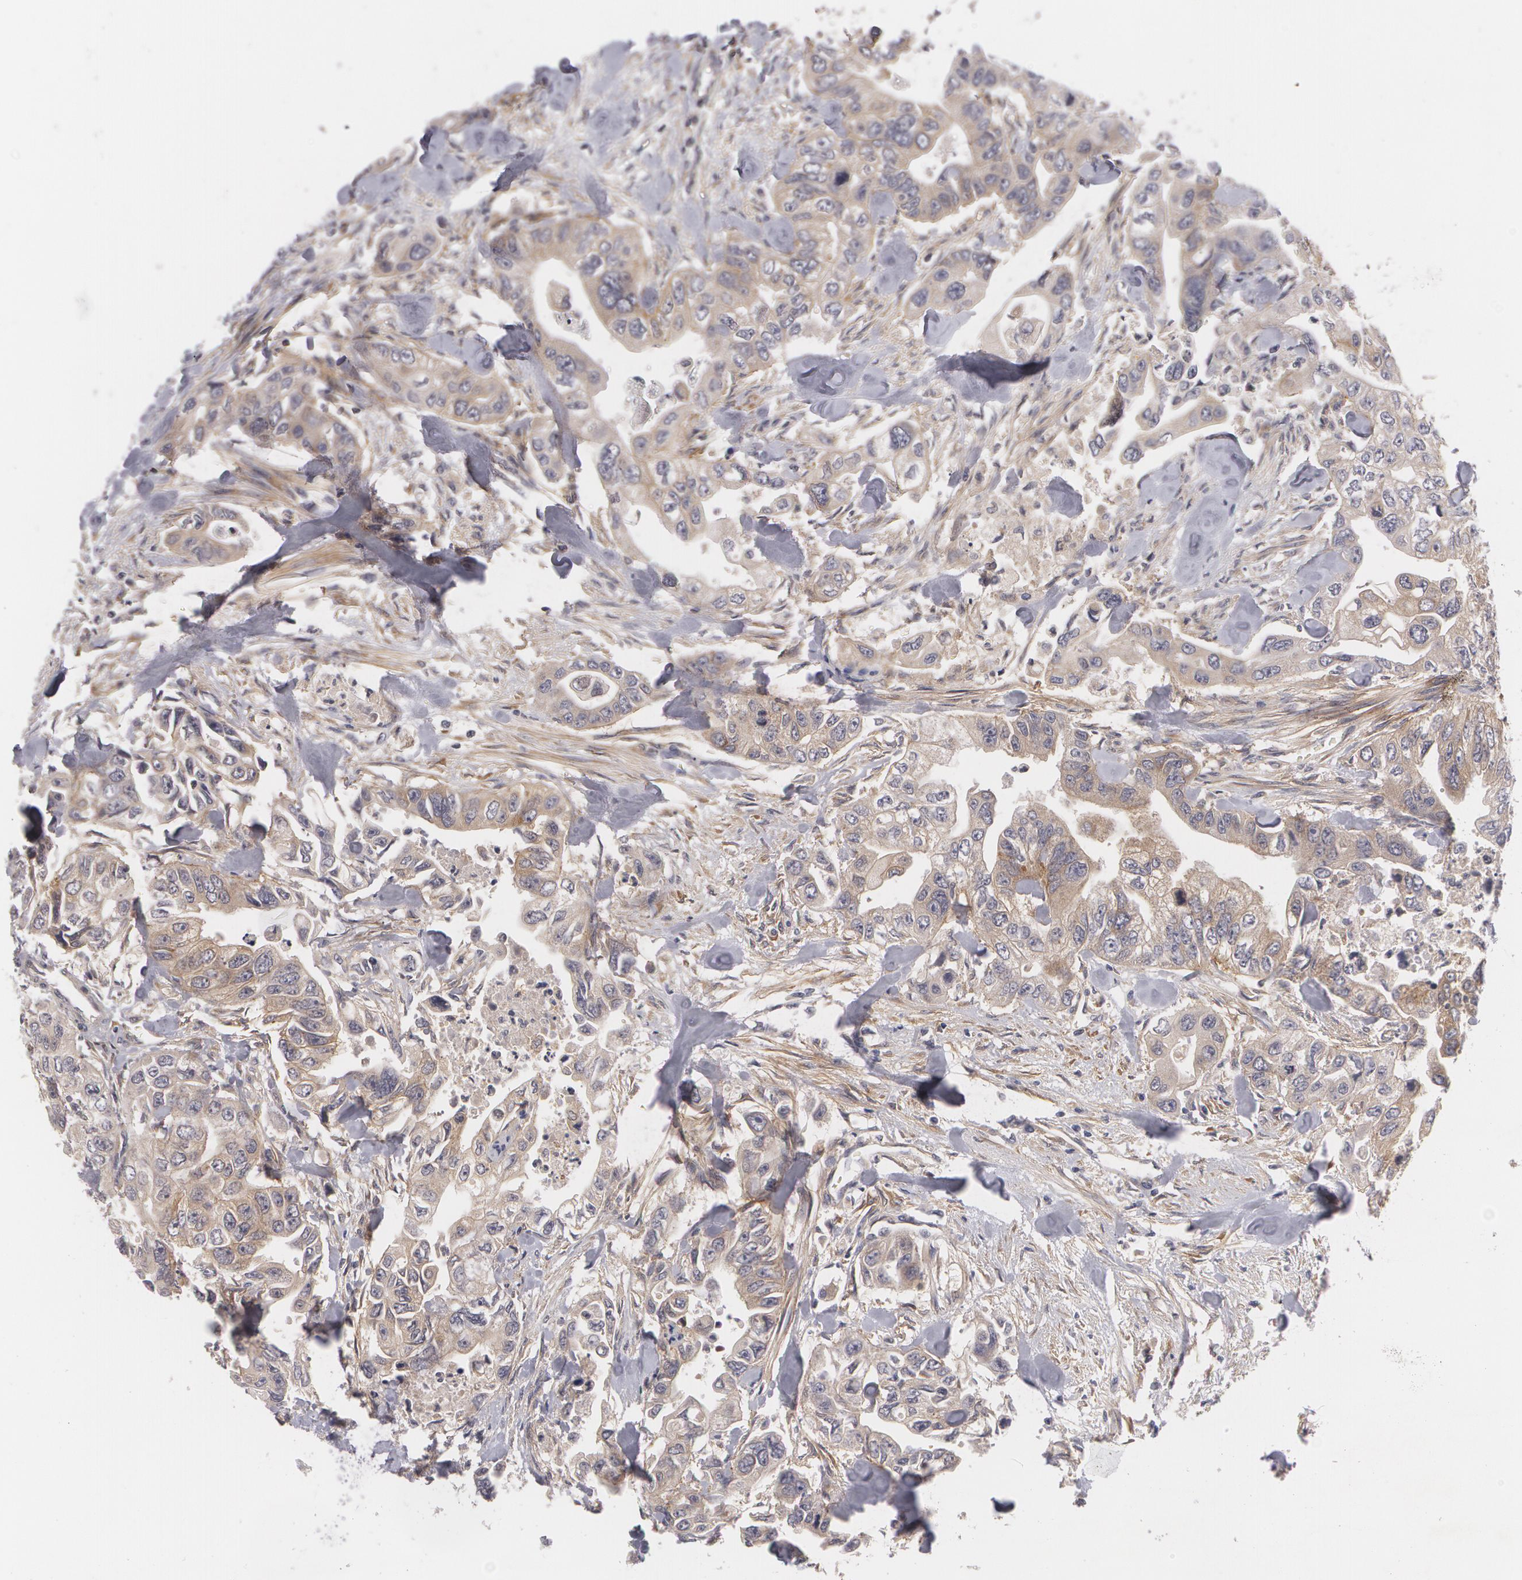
{"staining": {"intensity": "moderate", "quantity": ">75%", "location": "cytoplasmic/membranous"}, "tissue": "colorectal cancer", "cell_type": "Tumor cells", "image_type": "cancer", "snomed": [{"axis": "morphology", "description": "Adenocarcinoma, NOS"}, {"axis": "topography", "description": "Colon"}], "caption": "A histopathology image showing moderate cytoplasmic/membranous expression in about >75% of tumor cells in colorectal cancer, as visualized by brown immunohistochemical staining.", "gene": "CASK", "patient": {"sex": "female", "age": 11}}